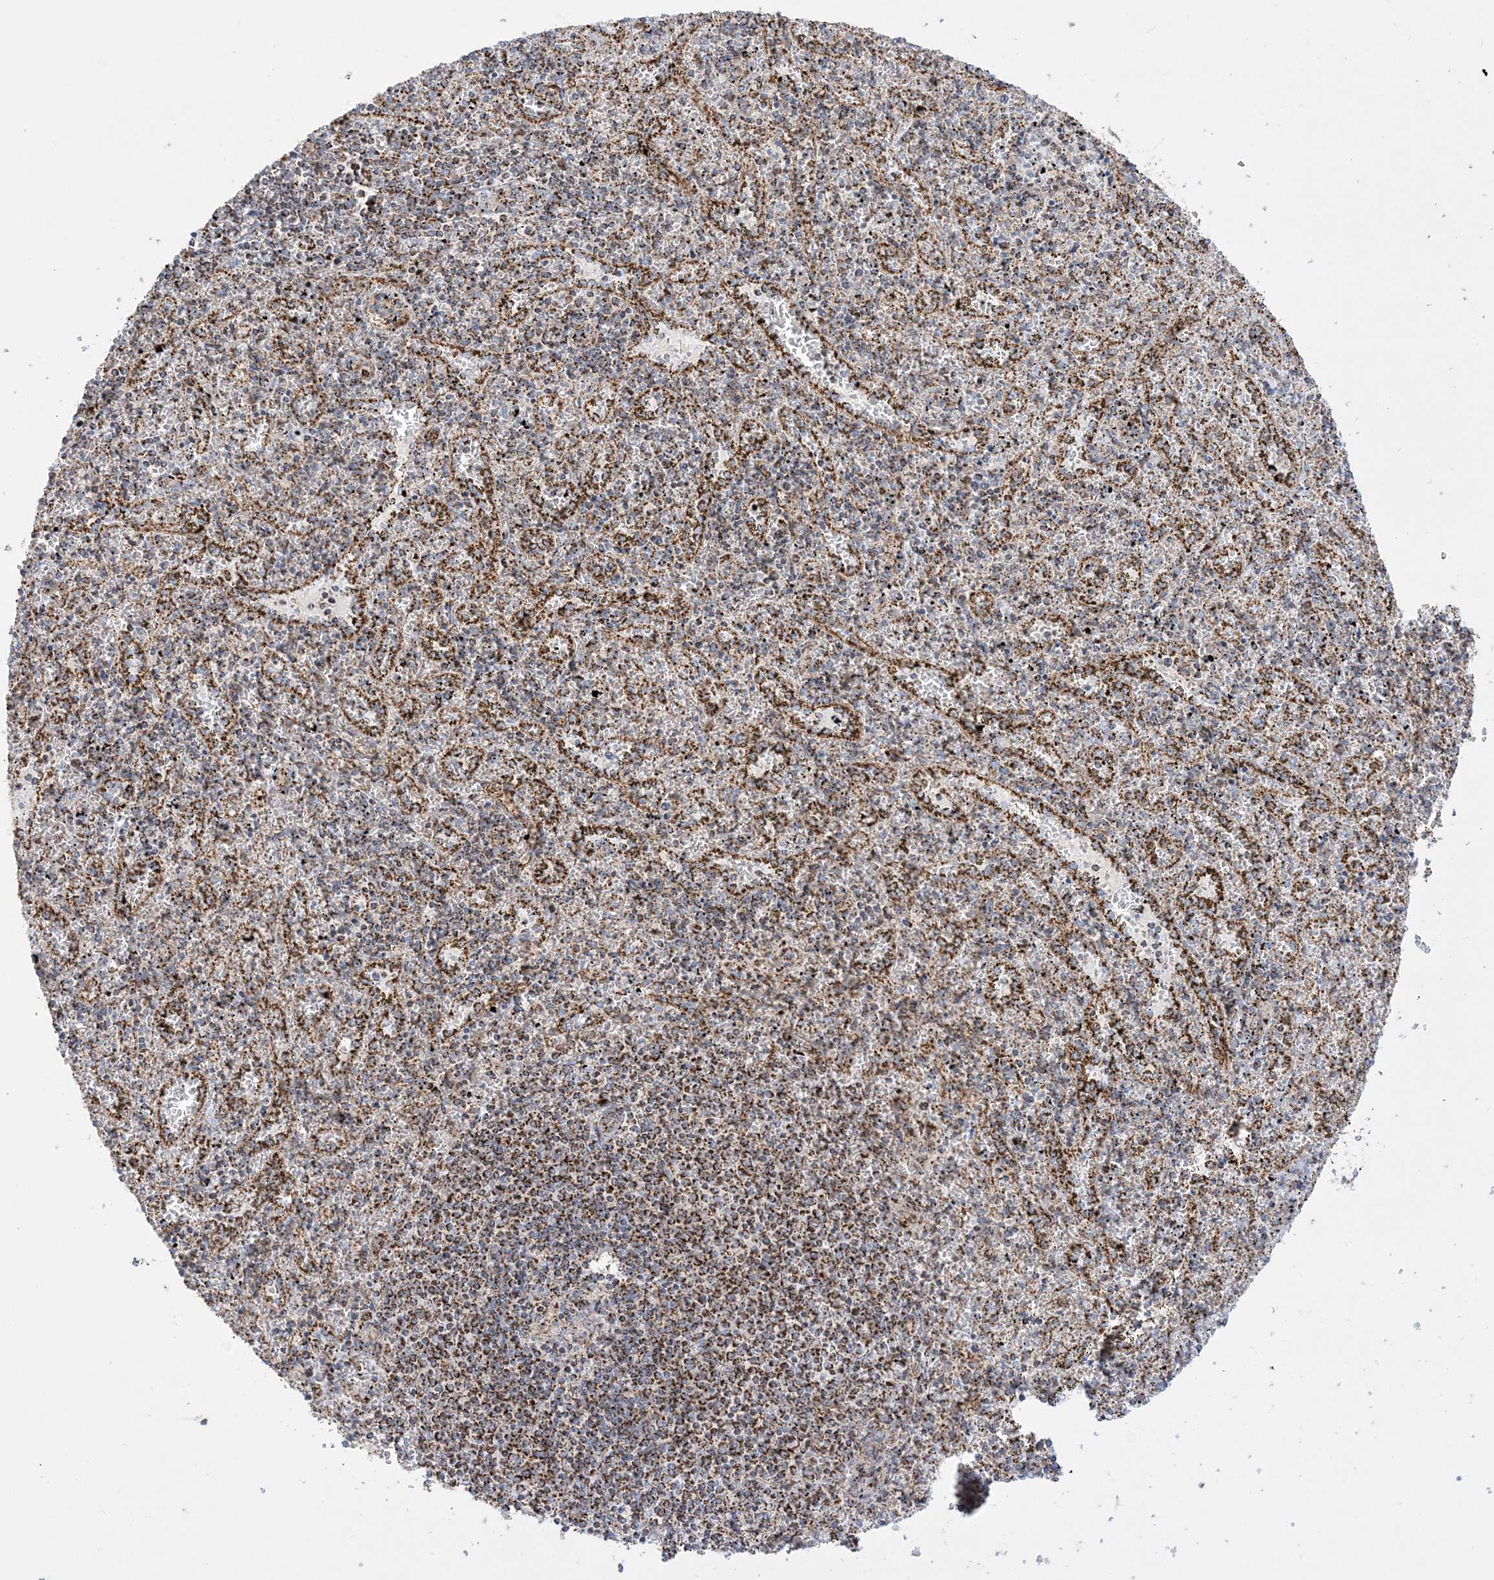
{"staining": {"intensity": "moderate", "quantity": ">75%", "location": "cytoplasmic/membranous"}, "tissue": "spleen", "cell_type": "Cells in red pulp", "image_type": "normal", "snomed": [{"axis": "morphology", "description": "Normal tissue, NOS"}, {"axis": "topography", "description": "Spleen"}], "caption": "This micrograph displays IHC staining of unremarkable spleen, with medium moderate cytoplasmic/membranous expression in approximately >75% of cells in red pulp.", "gene": "MRPS36", "patient": {"sex": "male", "age": 11}}